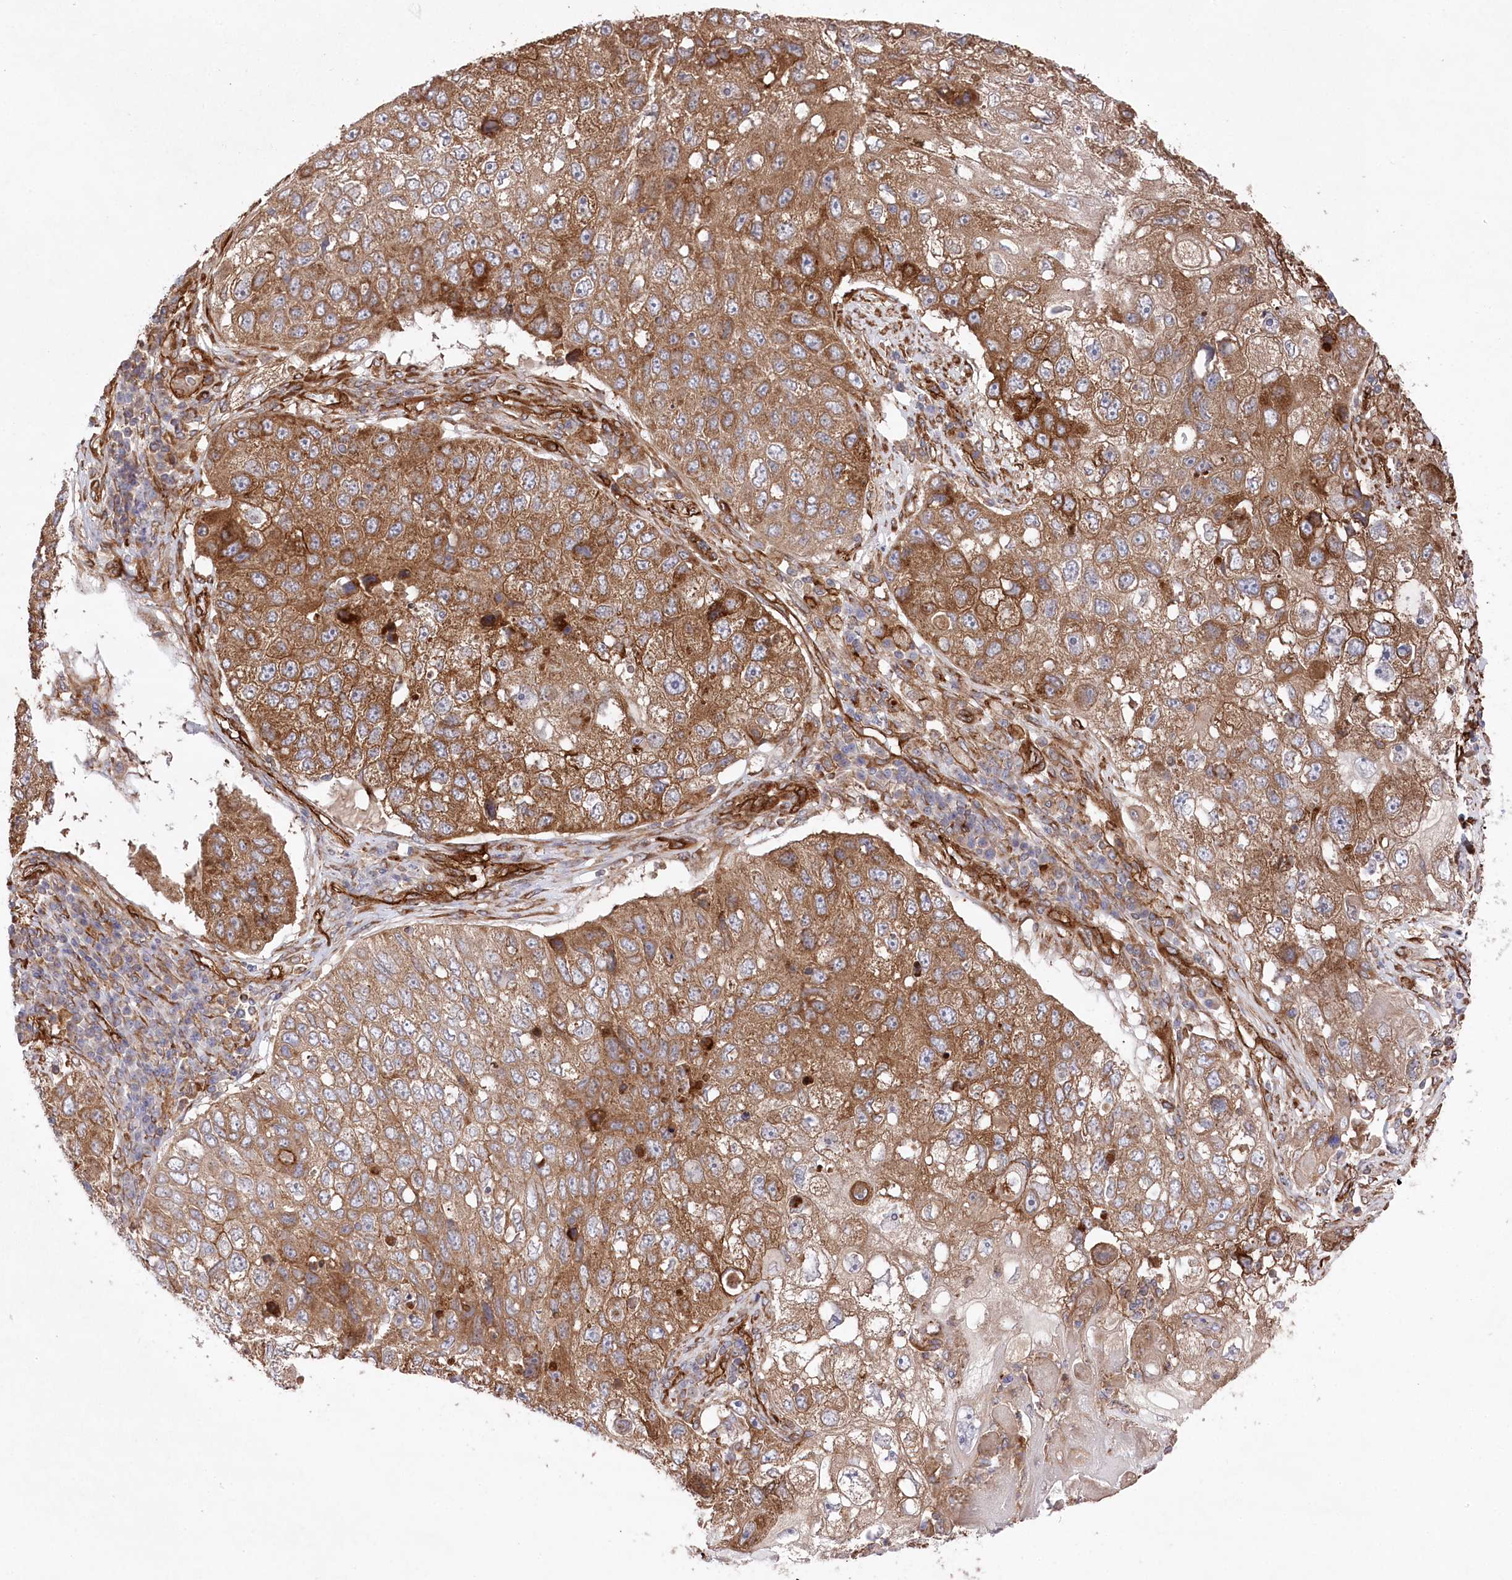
{"staining": {"intensity": "moderate", "quantity": ">75%", "location": "cytoplasmic/membranous"}, "tissue": "lung cancer", "cell_type": "Tumor cells", "image_type": "cancer", "snomed": [{"axis": "morphology", "description": "Squamous cell carcinoma, NOS"}, {"axis": "topography", "description": "Lung"}], "caption": "Protein staining demonstrates moderate cytoplasmic/membranous positivity in about >75% of tumor cells in lung cancer (squamous cell carcinoma). (DAB (3,3'-diaminobenzidine) IHC, brown staining for protein, blue staining for nuclei).", "gene": "MTPAP", "patient": {"sex": "male", "age": 61}}